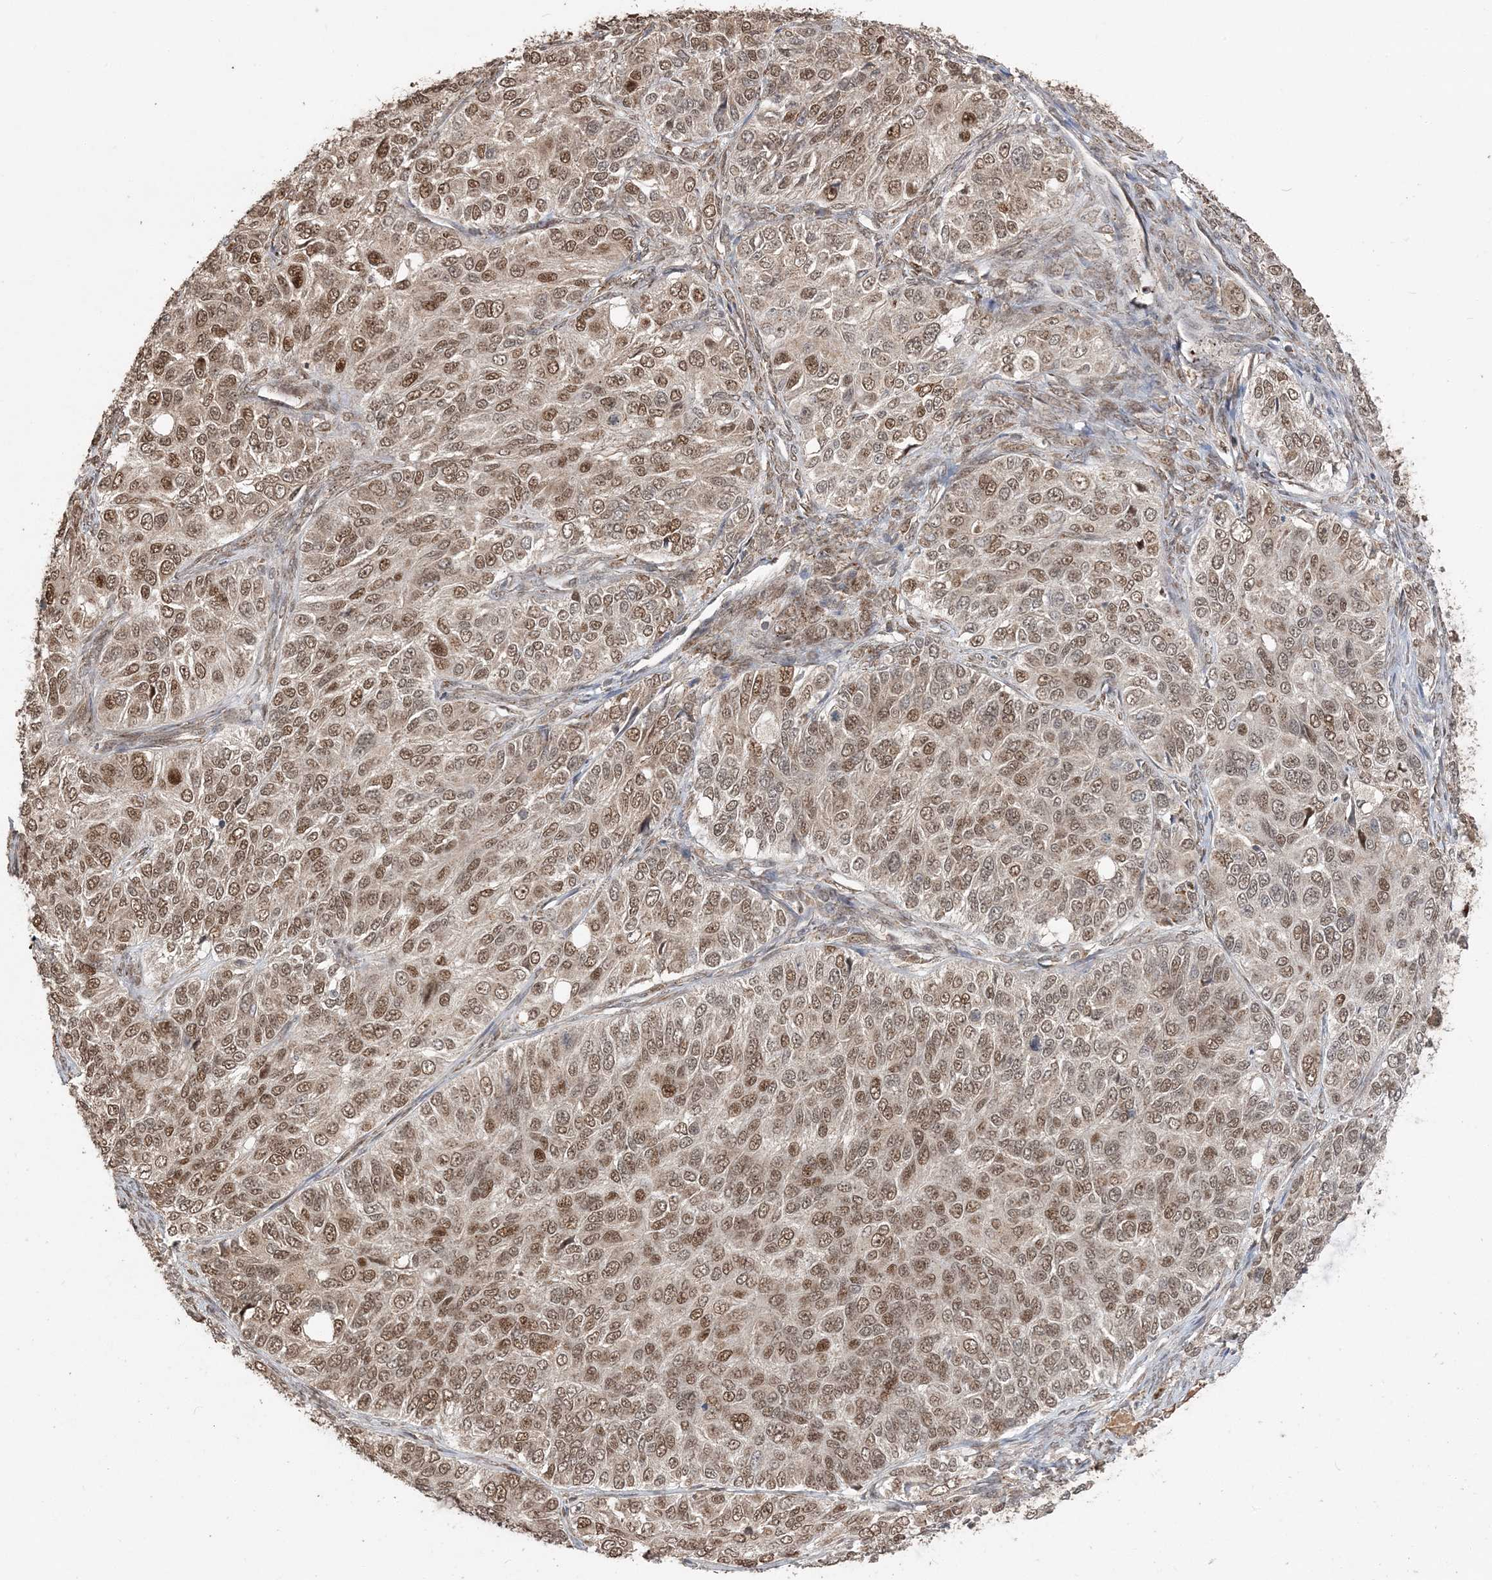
{"staining": {"intensity": "moderate", "quantity": ">75%", "location": "cytoplasmic/membranous,nuclear"}, "tissue": "ovarian cancer", "cell_type": "Tumor cells", "image_type": "cancer", "snomed": [{"axis": "morphology", "description": "Carcinoma, endometroid"}, {"axis": "topography", "description": "Ovary"}], "caption": "Human endometroid carcinoma (ovarian) stained with a protein marker reveals moderate staining in tumor cells.", "gene": "RER1", "patient": {"sex": "female", "age": 51}}